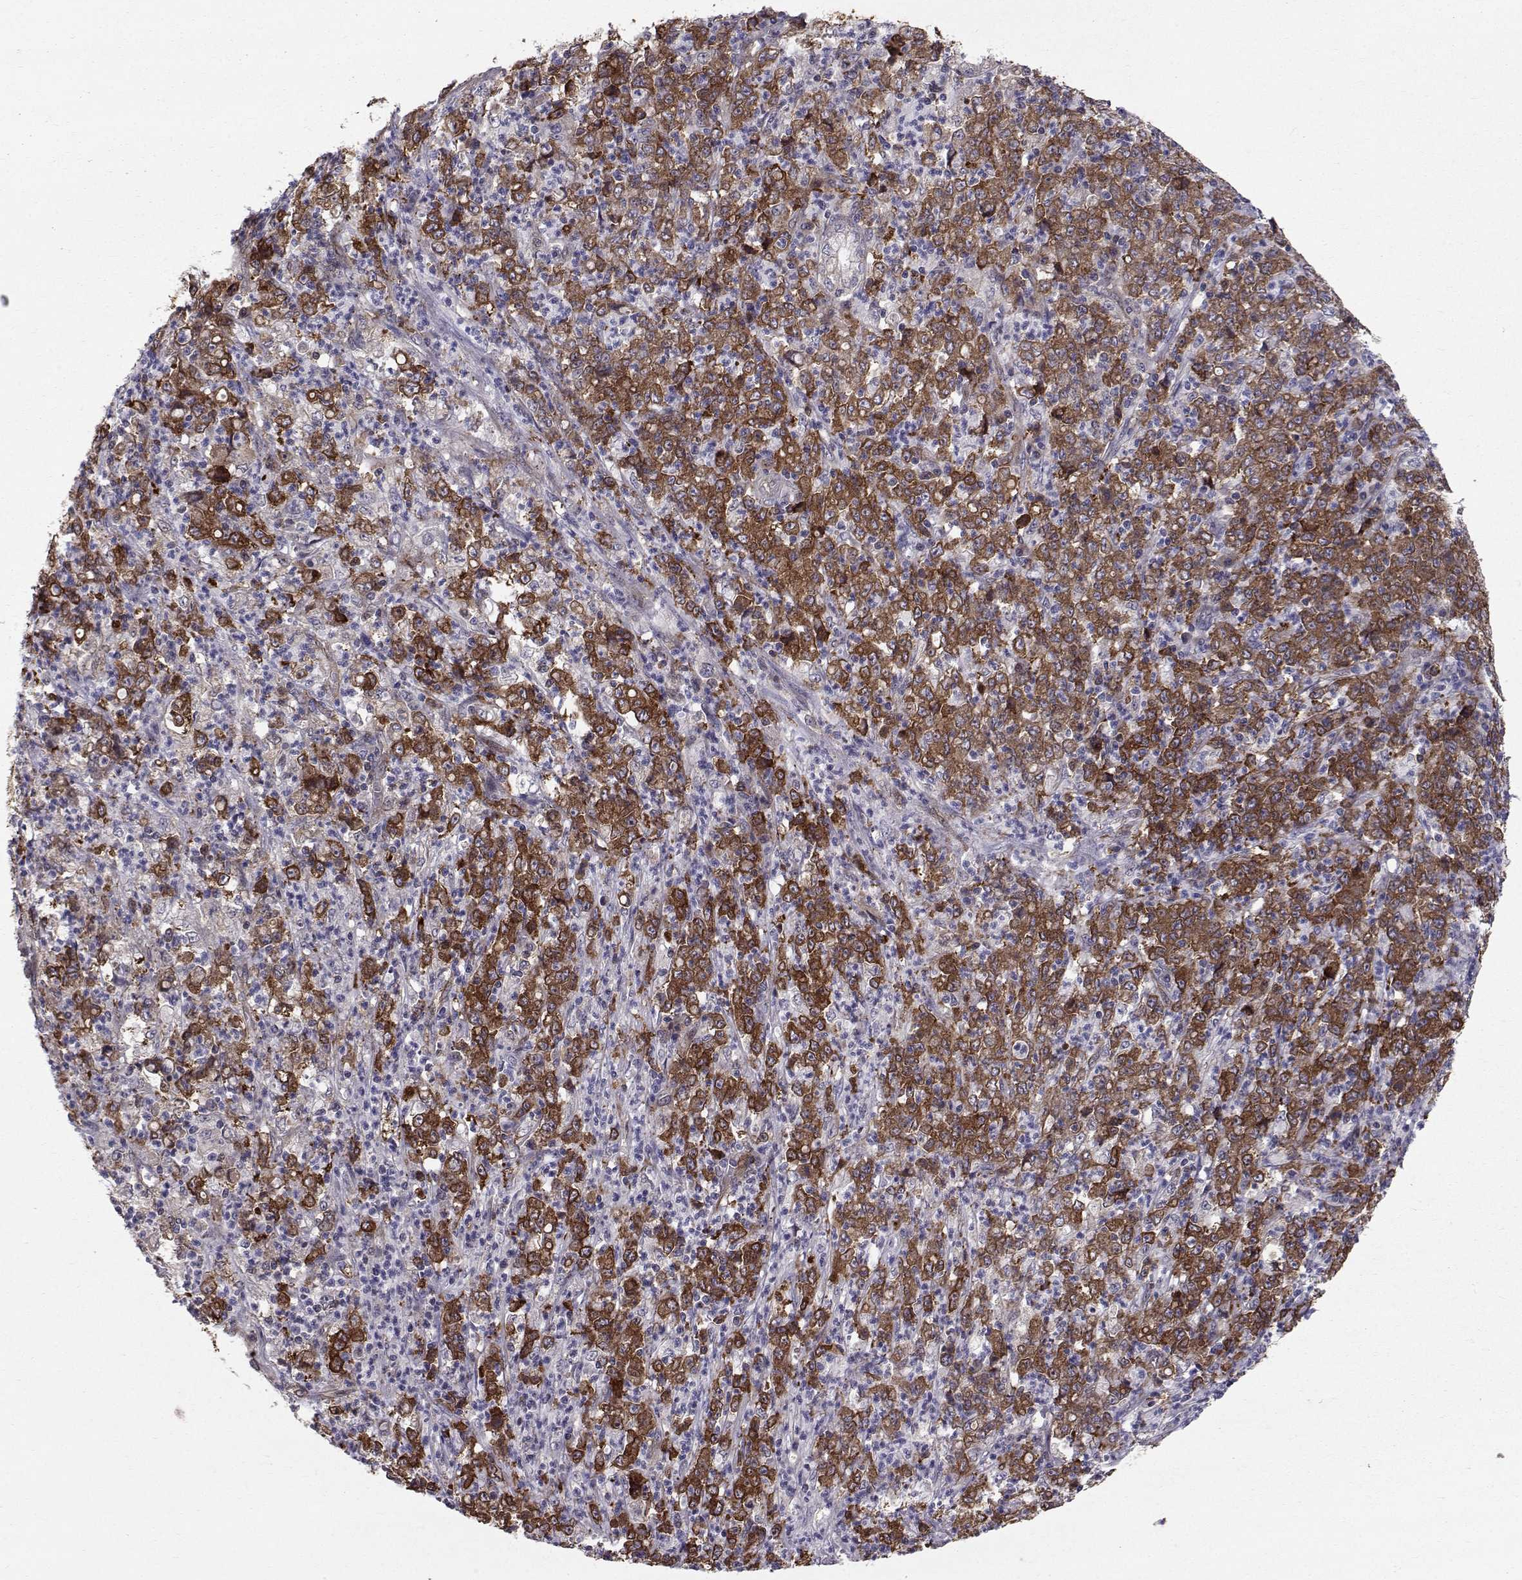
{"staining": {"intensity": "strong", "quantity": "25%-75%", "location": "cytoplasmic/membranous"}, "tissue": "stomach cancer", "cell_type": "Tumor cells", "image_type": "cancer", "snomed": [{"axis": "morphology", "description": "Adenocarcinoma, NOS"}, {"axis": "topography", "description": "Stomach, lower"}], "caption": "A brown stain labels strong cytoplasmic/membranous positivity of a protein in stomach cancer (adenocarcinoma) tumor cells.", "gene": "HSP90AB1", "patient": {"sex": "female", "age": 71}}